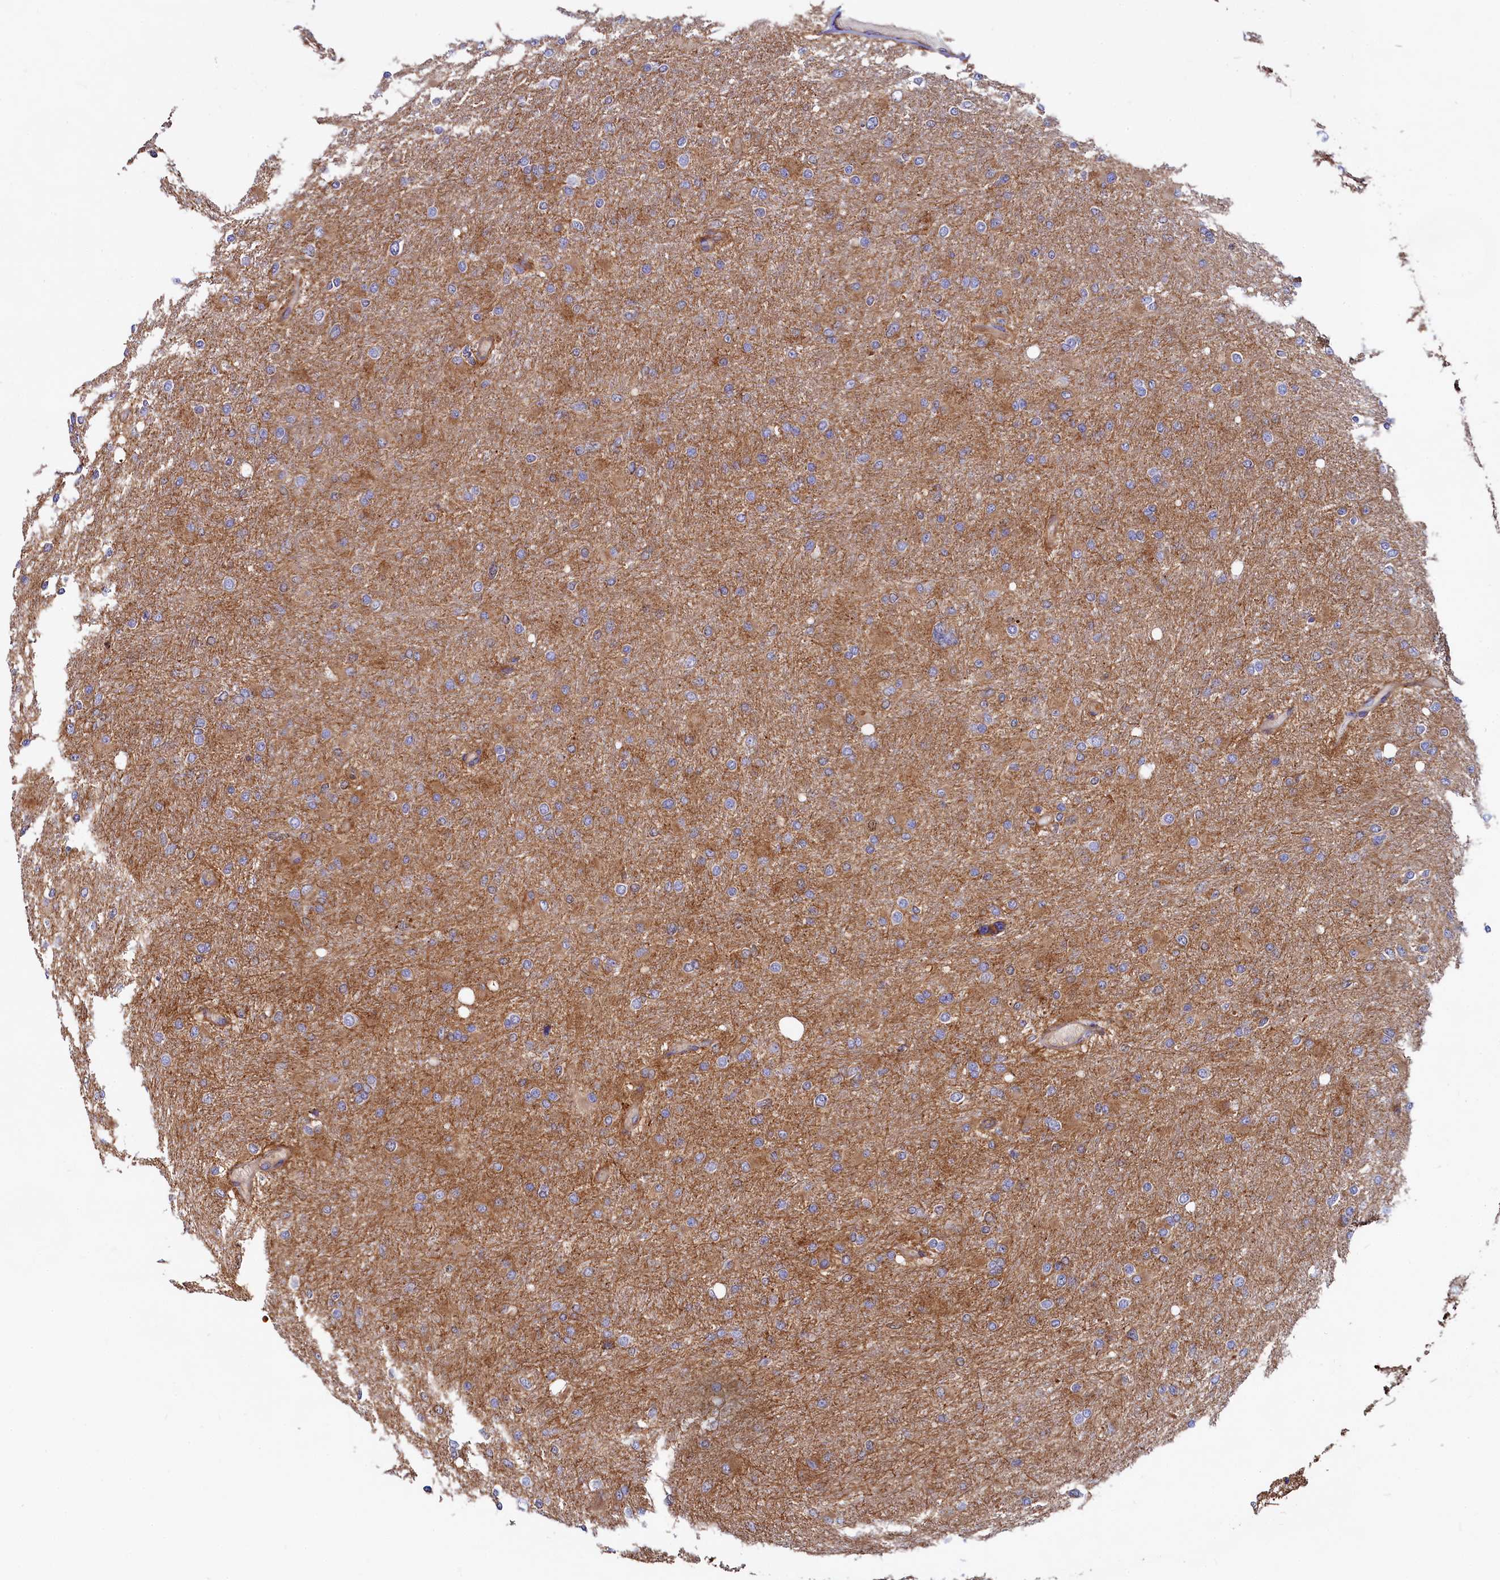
{"staining": {"intensity": "moderate", "quantity": "<25%", "location": "cytoplasmic/membranous"}, "tissue": "glioma", "cell_type": "Tumor cells", "image_type": "cancer", "snomed": [{"axis": "morphology", "description": "Glioma, malignant, High grade"}, {"axis": "topography", "description": "Cerebral cortex"}], "caption": "Protein expression analysis of human malignant glioma (high-grade) reveals moderate cytoplasmic/membranous staining in about <25% of tumor cells.", "gene": "ASTE1", "patient": {"sex": "female", "age": 36}}